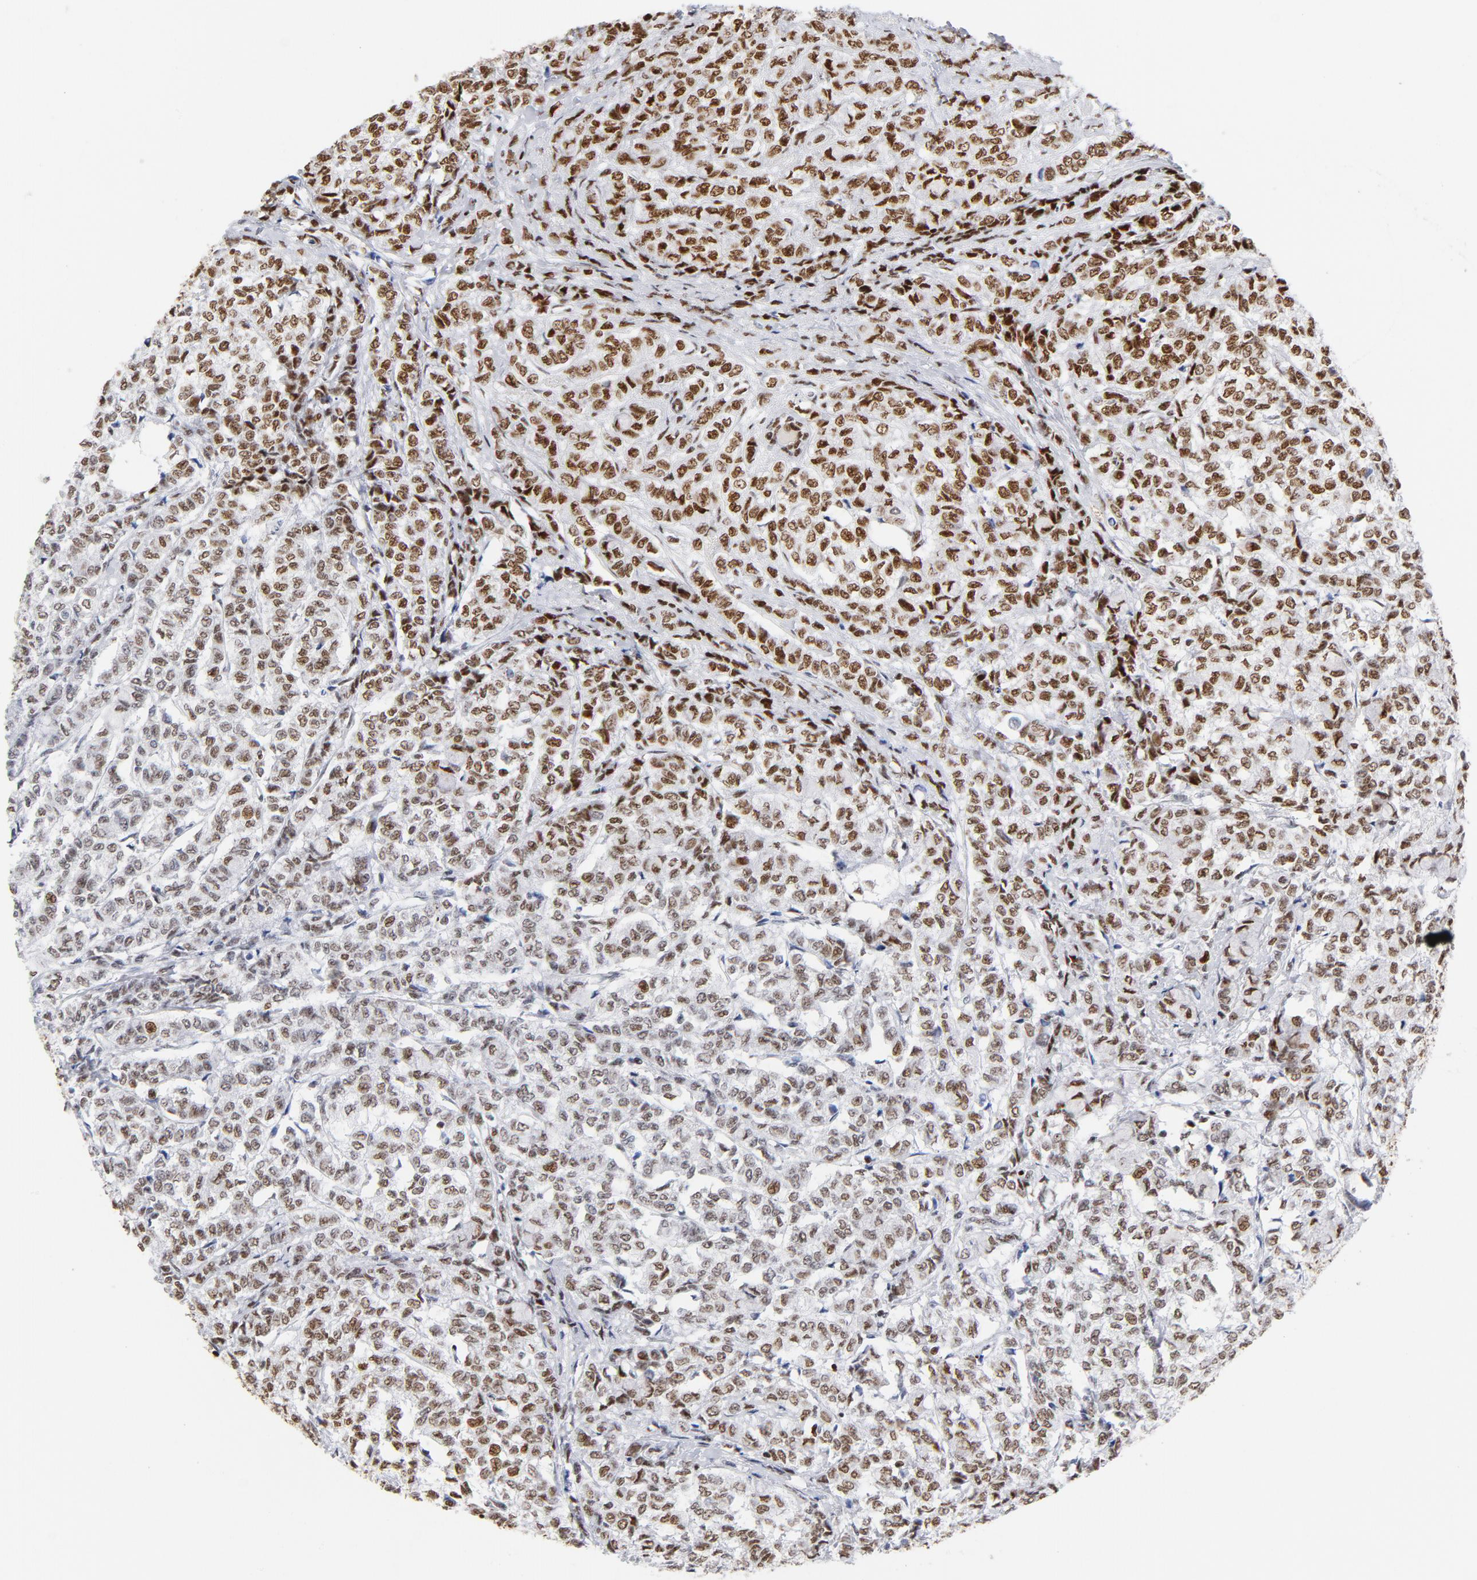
{"staining": {"intensity": "strong", "quantity": ">75%", "location": "nuclear"}, "tissue": "breast cancer", "cell_type": "Tumor cells", "image_type": "cancer", "snomed": [{"axis": "morphology", "description": "Lobular carcinoma"}, {"axis": "topography", "description": "Breast"}], "caption": "IHC (DAB (3,3'-diaminobenzidine)) staining of breast lobular carcinoma reveals strong nuclear protein staining in about >75% of tumor cells.", "gene": "XRCC5", "patient": {"sex": "female", "age": 60}}